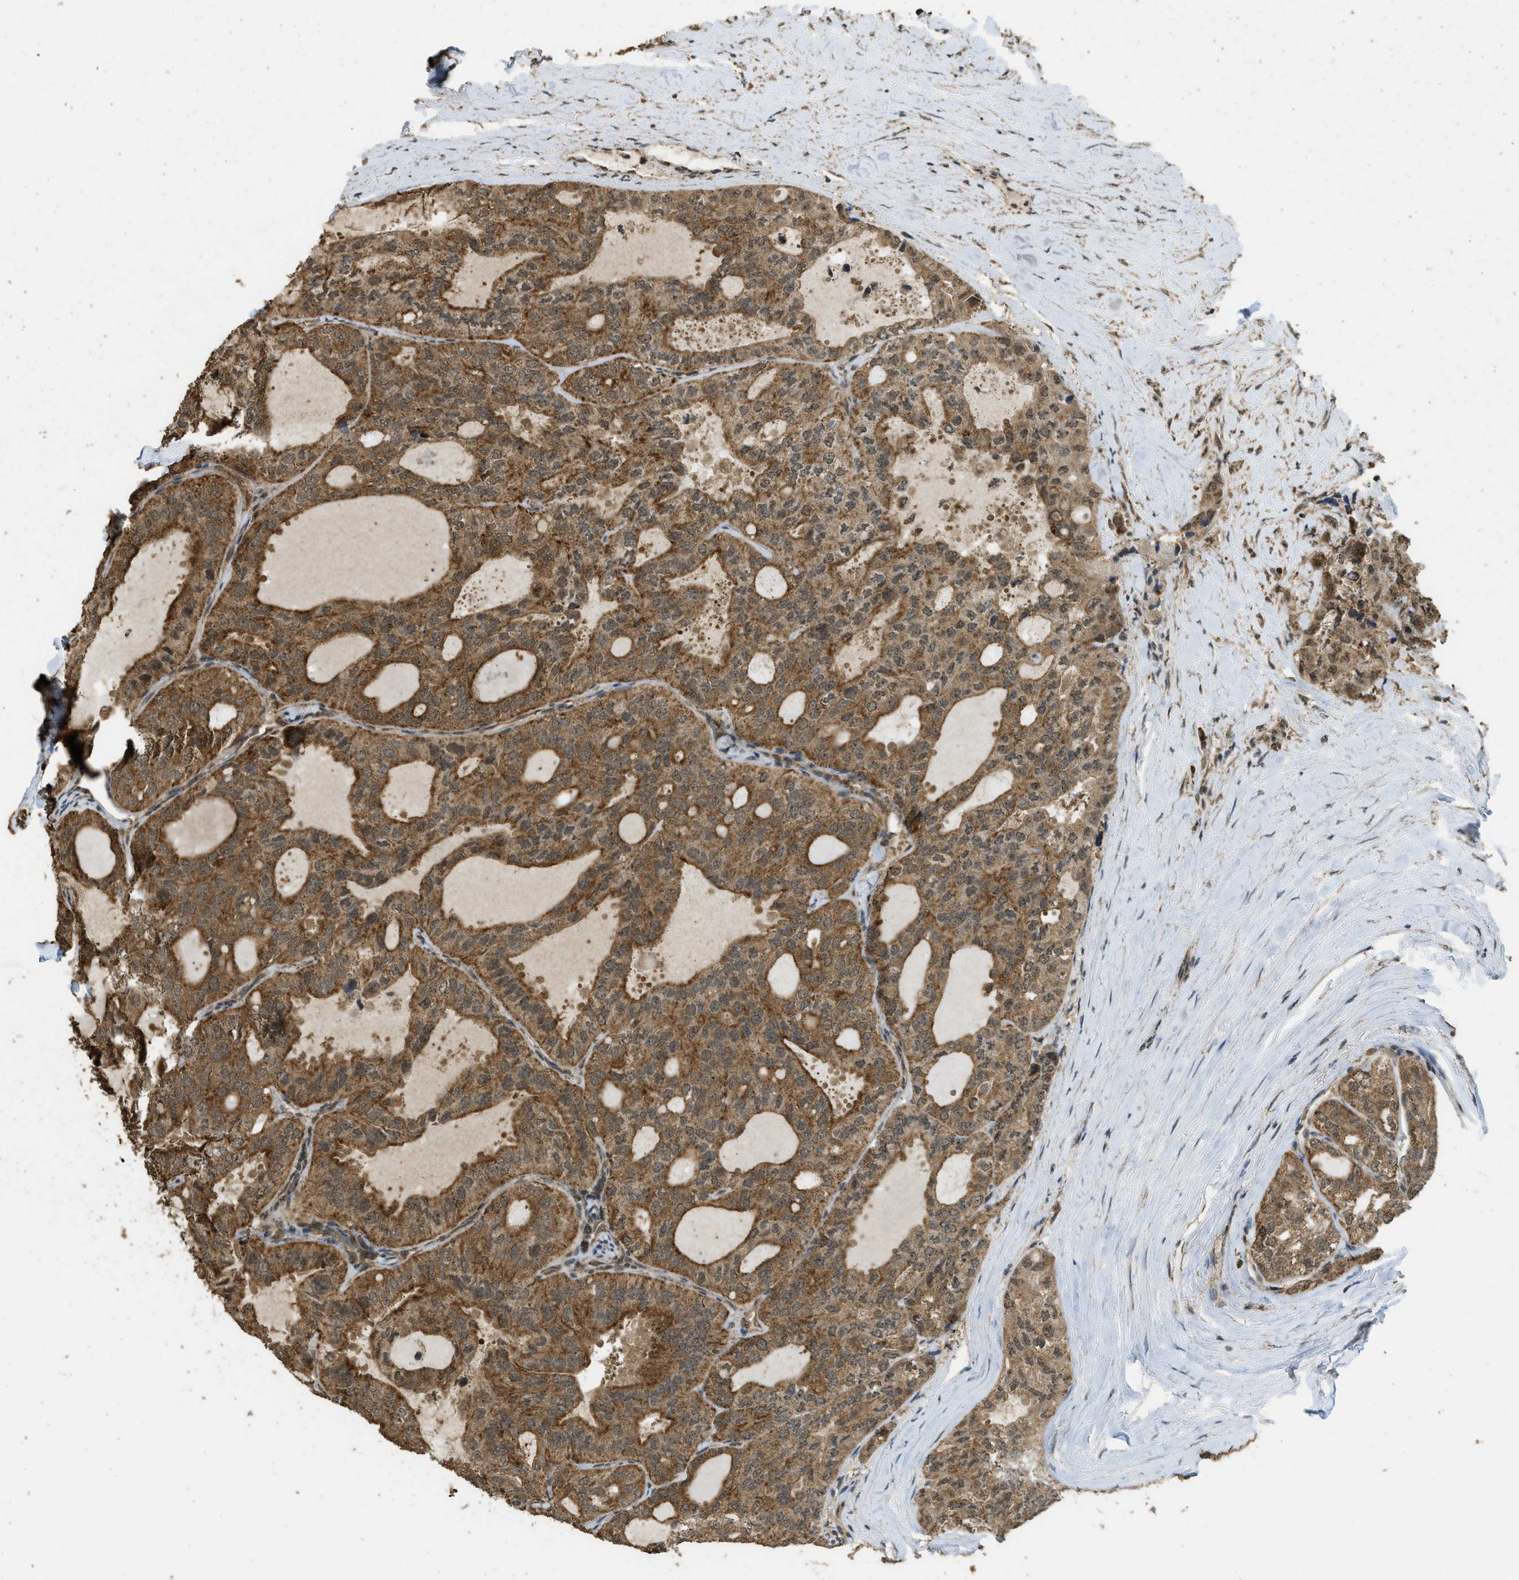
{"staining": {"intensity": "moderate", "quantity": ">75%", "location": "cytoplasmic/membranous"}, "tissue": "thyroid cancer", "cell_type": "Tumor cells", "image_type": "cancer", "snomed": [{"axis": "morphology", "description": "Follicular adenoma carcinoma, NOS"}, {"axis": "topography", "description": "Thyroid gland"}], "caption": "Protein expression analysis of thyroid cancer reveals moderate cytoplasmic/membranous positivity in about >75% of tumor cells.", "gene": "CTPS1", "patient": {"sex": "male", "age": 75}}